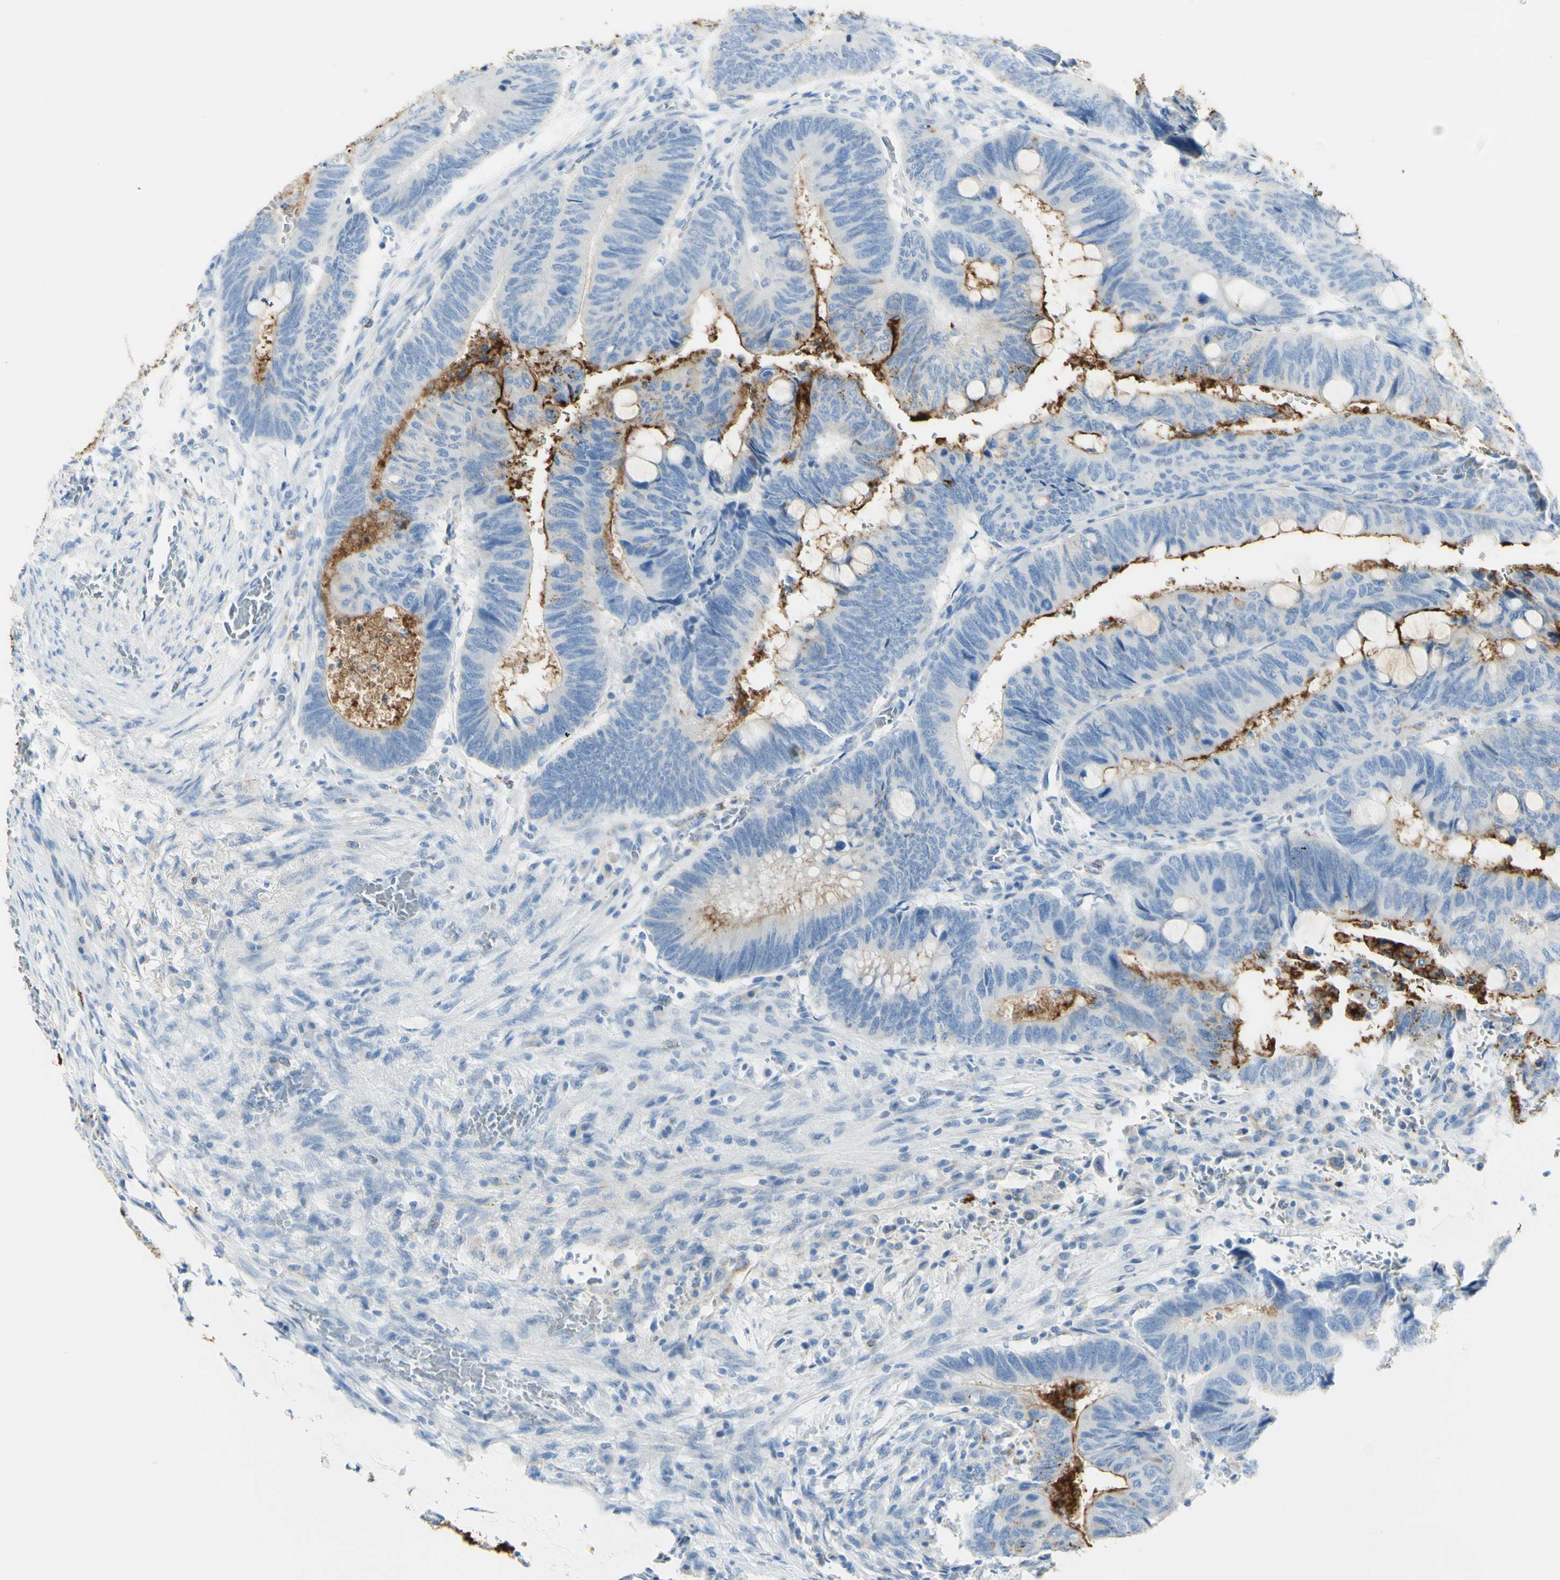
{"staining": {"intensity": "moderate", "quantity": "25%-75%", "location": "cytoplasmic/membranous"}, "tissue": "colorectal cancer", "cell_type": "Tumor cells", "image_type": "cancer", "snomed": [{"axis": "morphology", "description": "Normal tissue, NOS"}, {"axis": "morphology", "description": "Adenocarcinoma, NOS"}, {"axis": "topography", "description": "Rectum"}, {"axis": "topography", "description": "Peripheral nerve tissue"}], "caption": "There is medium levels of moderate cytoplasmic/membranous staining in tumor cells of adenocarcinoma (colorectal), as demonstrated by immunohistochemical staining (brown color).", "gene": "TSPAN1", "patient": {"sex": "male", "age": 92}}